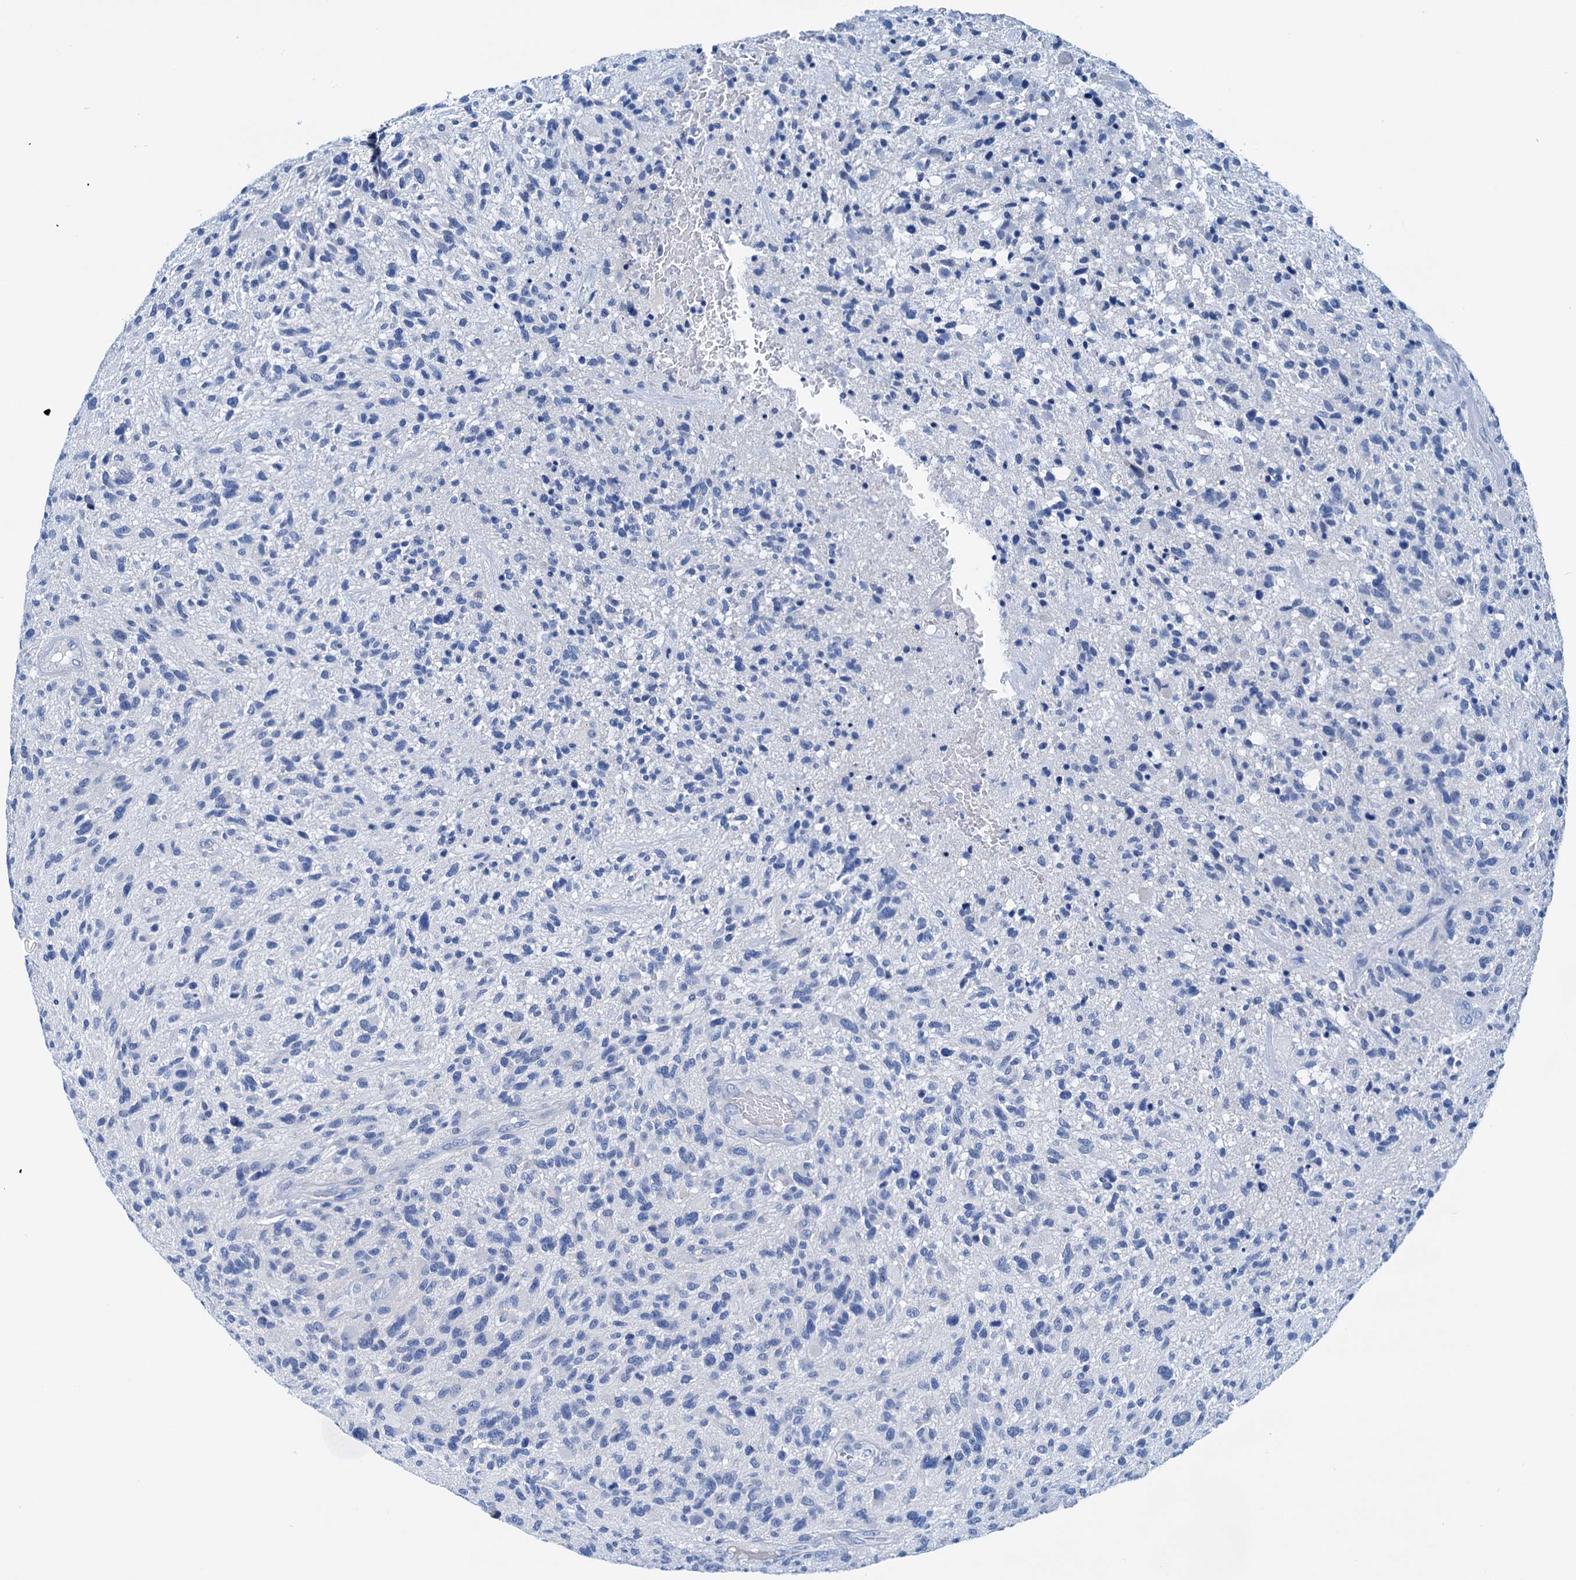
{"staining": {"intensity": "negative", "quantity": "none", "location": "none"}, "tissue": "glioma", "cell_type": "Tumor cells", "image_type": "cancer", "snomed": [{"axis": "morphology", "description": "Glioma, malignant, High grade"}, {"axis": "topography", "description": "Brain"}], "caption": "Malignant glioma (high-grade) was stained to show a protein in brown. There is no significant staining in tumor cells.", "gene": "KNDC1", "patient": {"sex": "male", "age": 47}}